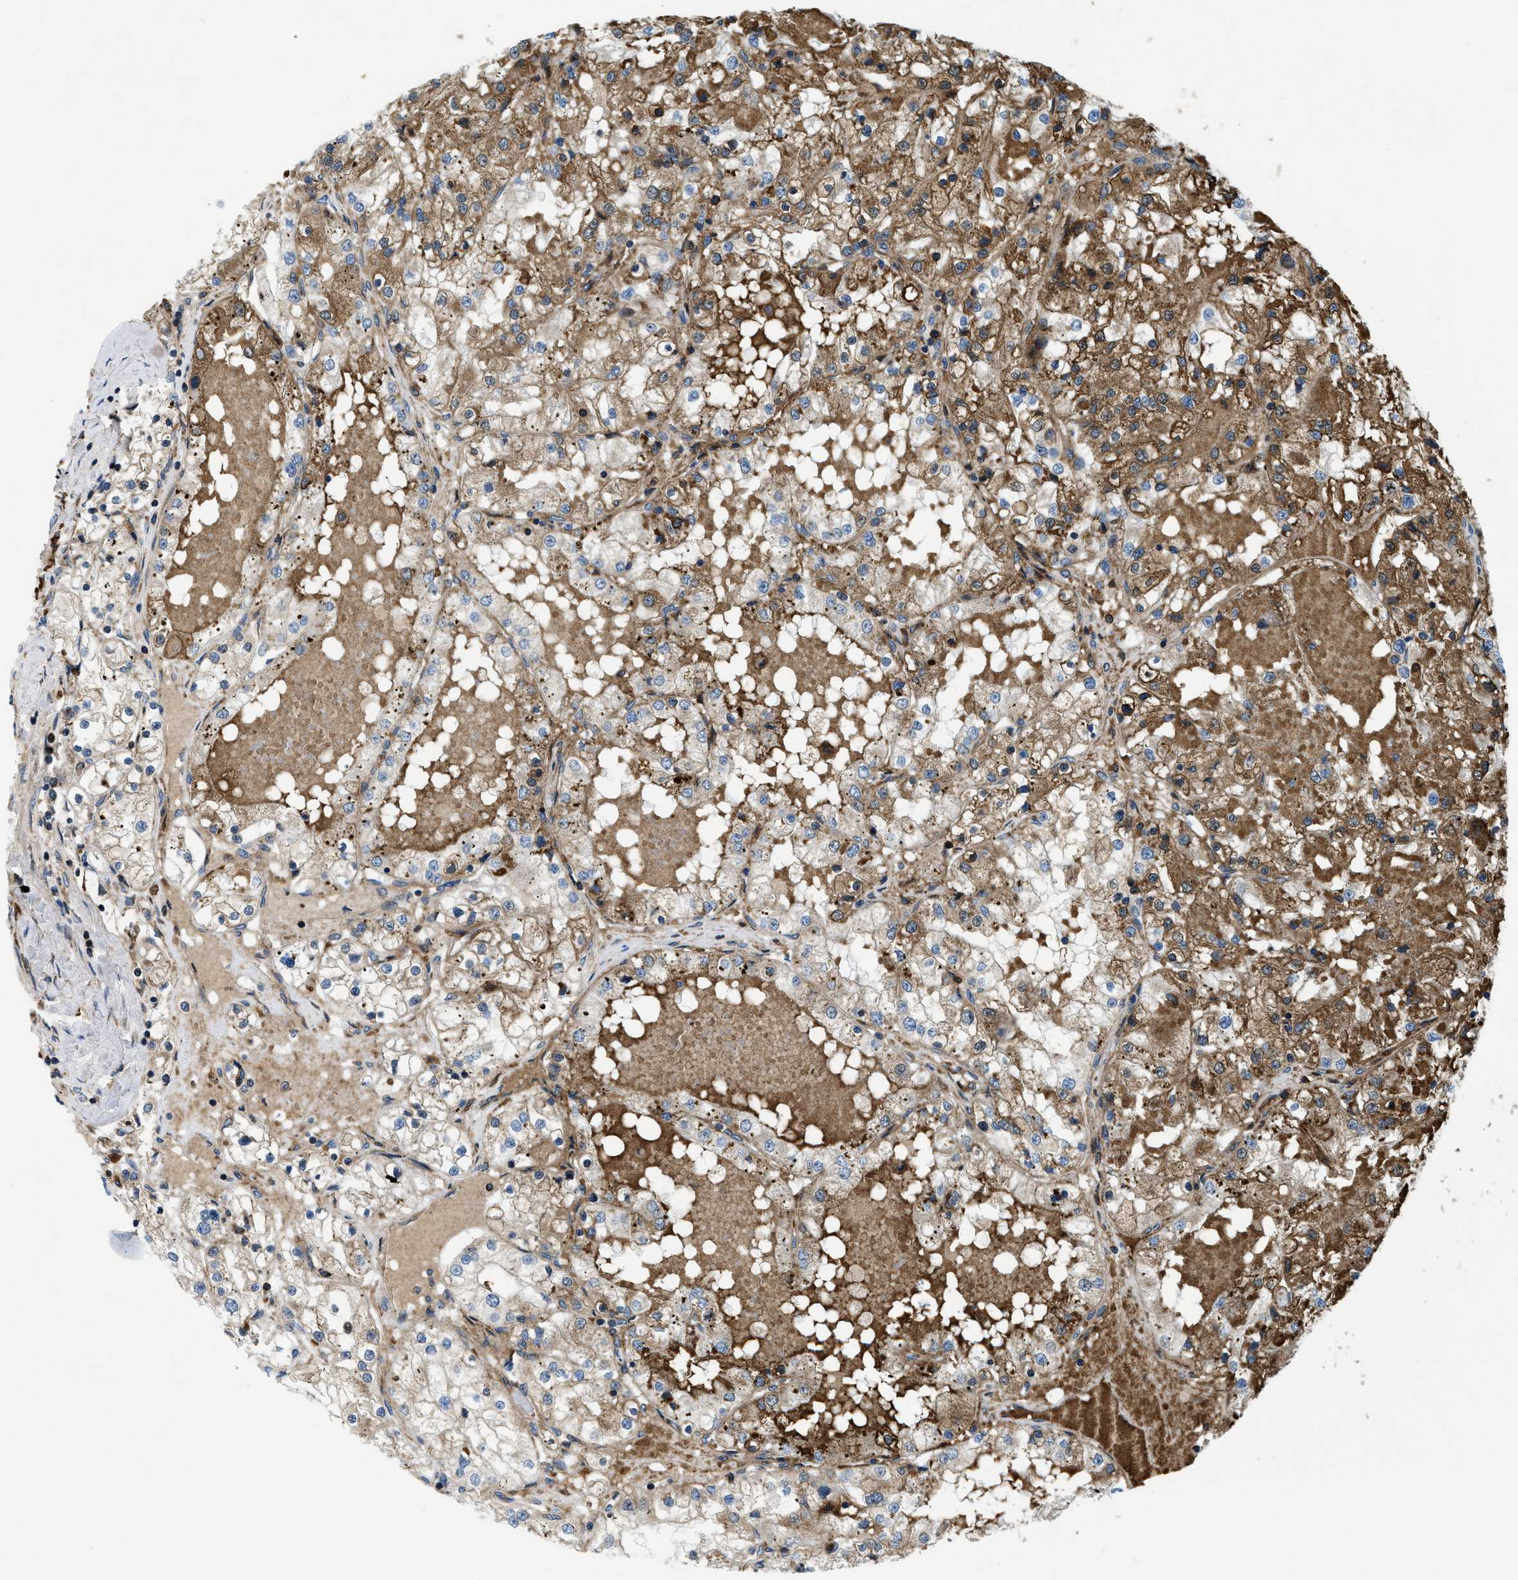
{"staining": {"intensity": "moderate", "quantity": ">75%", "location": "cytoplasmic/membranous"}, "tissue": "renal cancer", "cell_type": "Tumor cells", "image_type": "cancer", "snomed": [{"axis": "morphology", "description": "Adenocarcinoma, NOS"}, {"axis": "topography", "description": "Kidney"}], "caption": "A medium amount of moderate cytoplasmic/membranous positivity is appreciated in about >75% of tumor cells in renal adenocarcinoma tissue.", "gene": "CSPG4", "patient": {"sex": "male", "age": 68}}